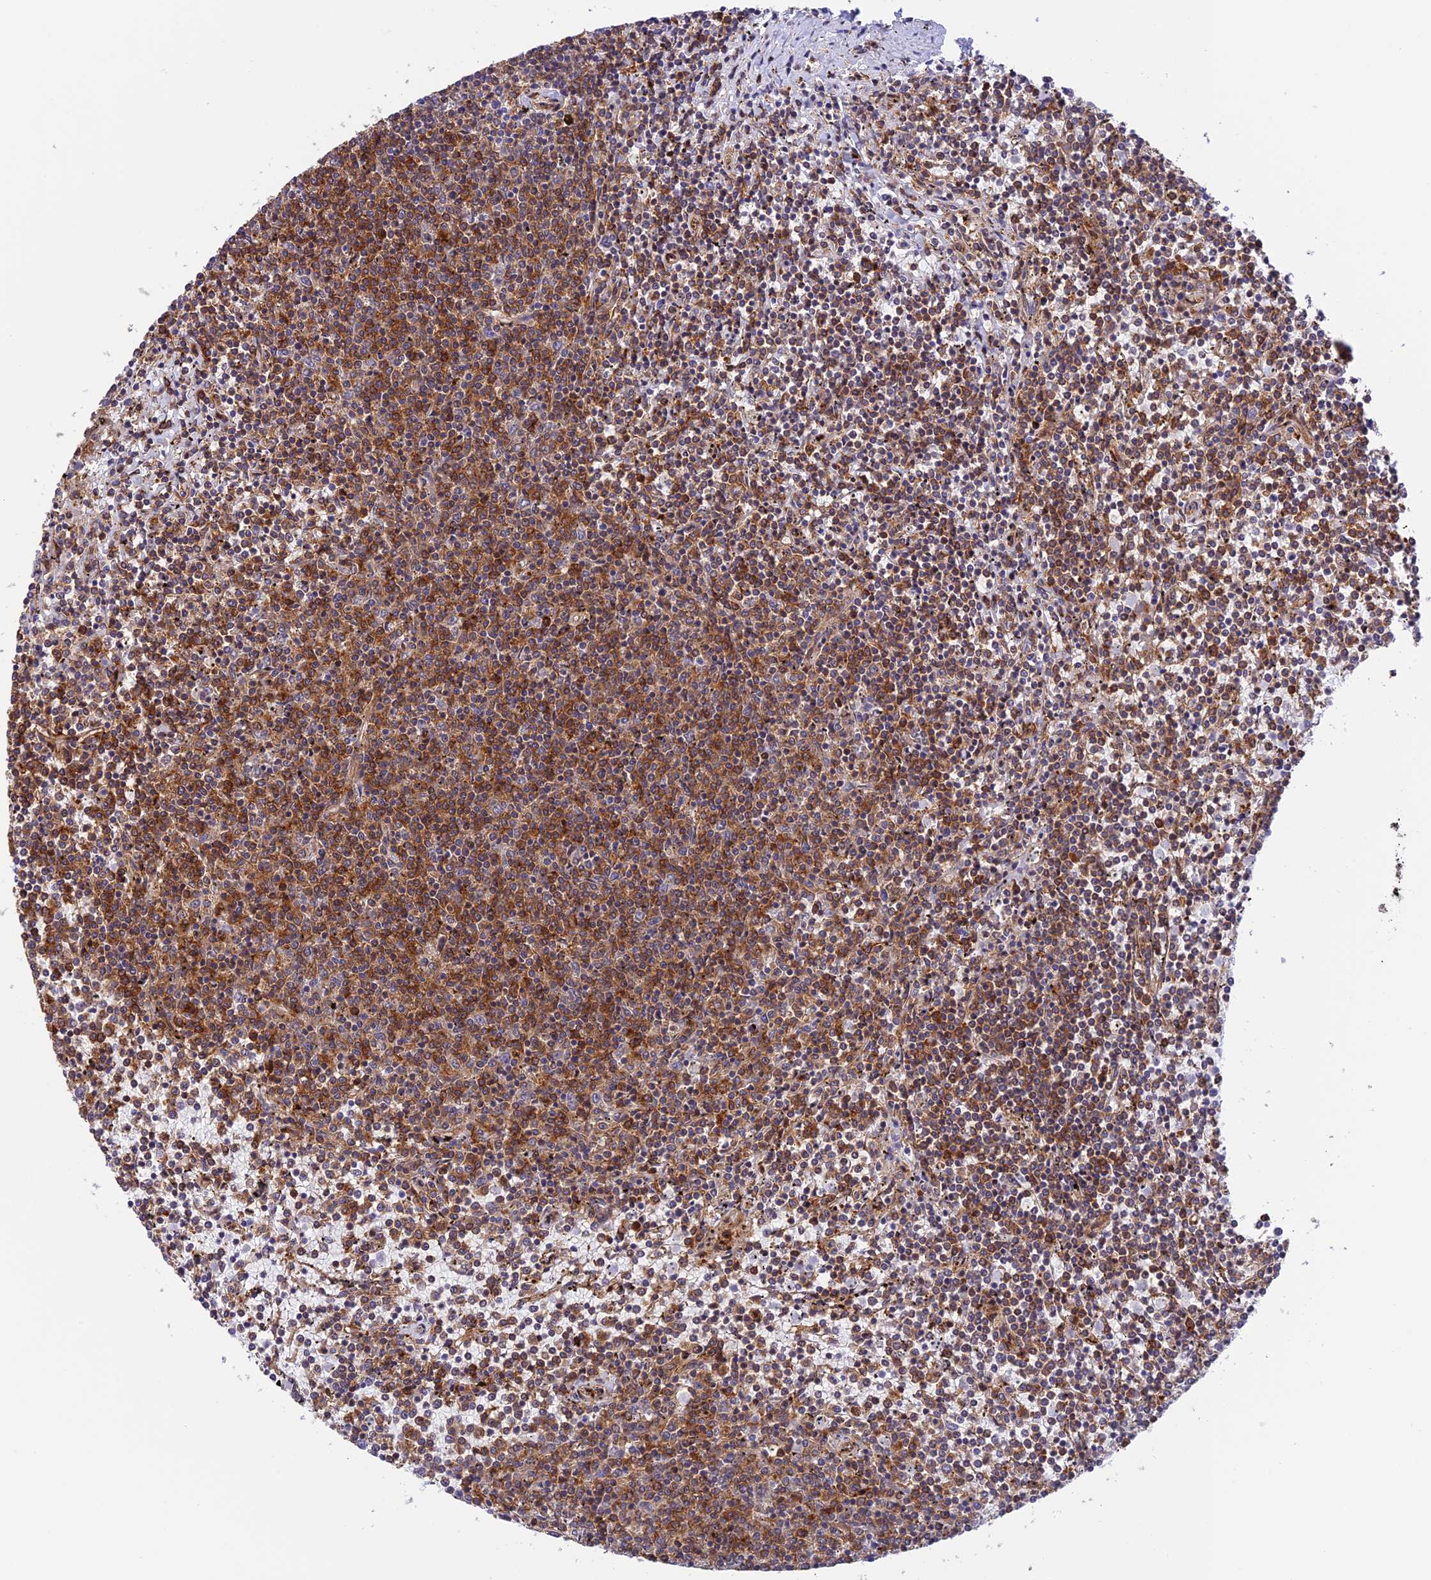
{"staining": {"intensity": "strong", "quantity": "25%-75%", "location": "cytoplasmic/membranous"}, "tissue": "lymphoma", "cell_type": "Tumor cells", "image_type": "cancer", "snomed": [{"axis": "morphology", "description": "Malignant lymphoma, non-Hodgkin's type, Low grade"}, {"axis": "topography", "description": "Spleen"}], "caption": "Approximately 25%-75% of tumor cells in lymphoma demonstrate strong cytoplasmic/membranous protein staining as visualized by brown immunohistochemical staining.", "gene": "EVI5L", "patient": {"sex": "female", "age": 50}}